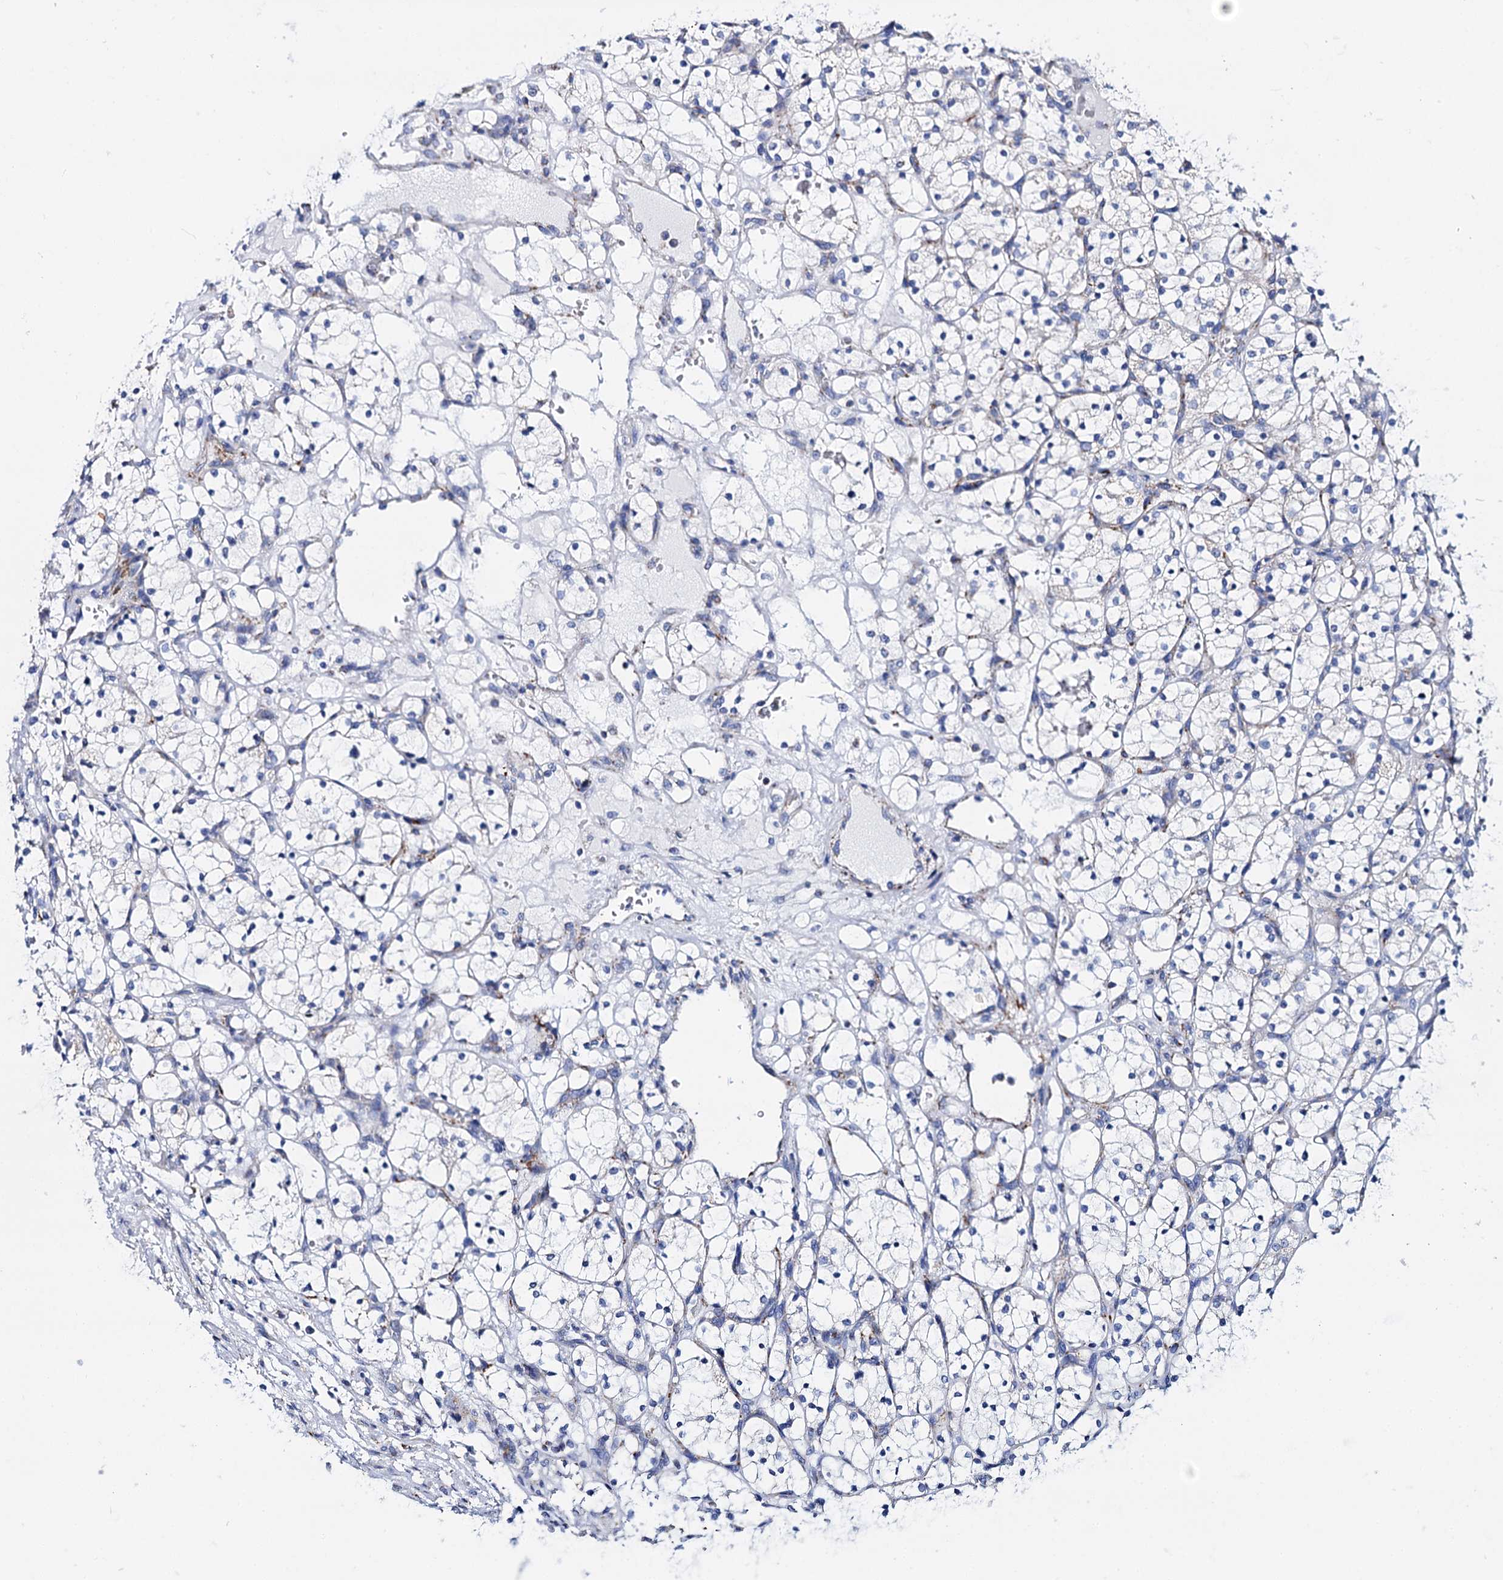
{"staining": {"intensity": "negative", "quantity": "none", "location": "none"}, "tissue": "renal cancer", "cell_type": "Tumor cells", "image_type": "cancer", "snomed": [{"axis": "morphology", "description": "Adenocarcinoma, NOS"}, {"axis": "topography", "description": "Kidney"}], "caption": "High power microscopy image of an immunohistochemistry (IHC) image of adenocarcinoma (renal), revealing no significant expression in tumor cells.", "gene": "UBASH3B", "patient": {"sex": "female", "age": 69}}